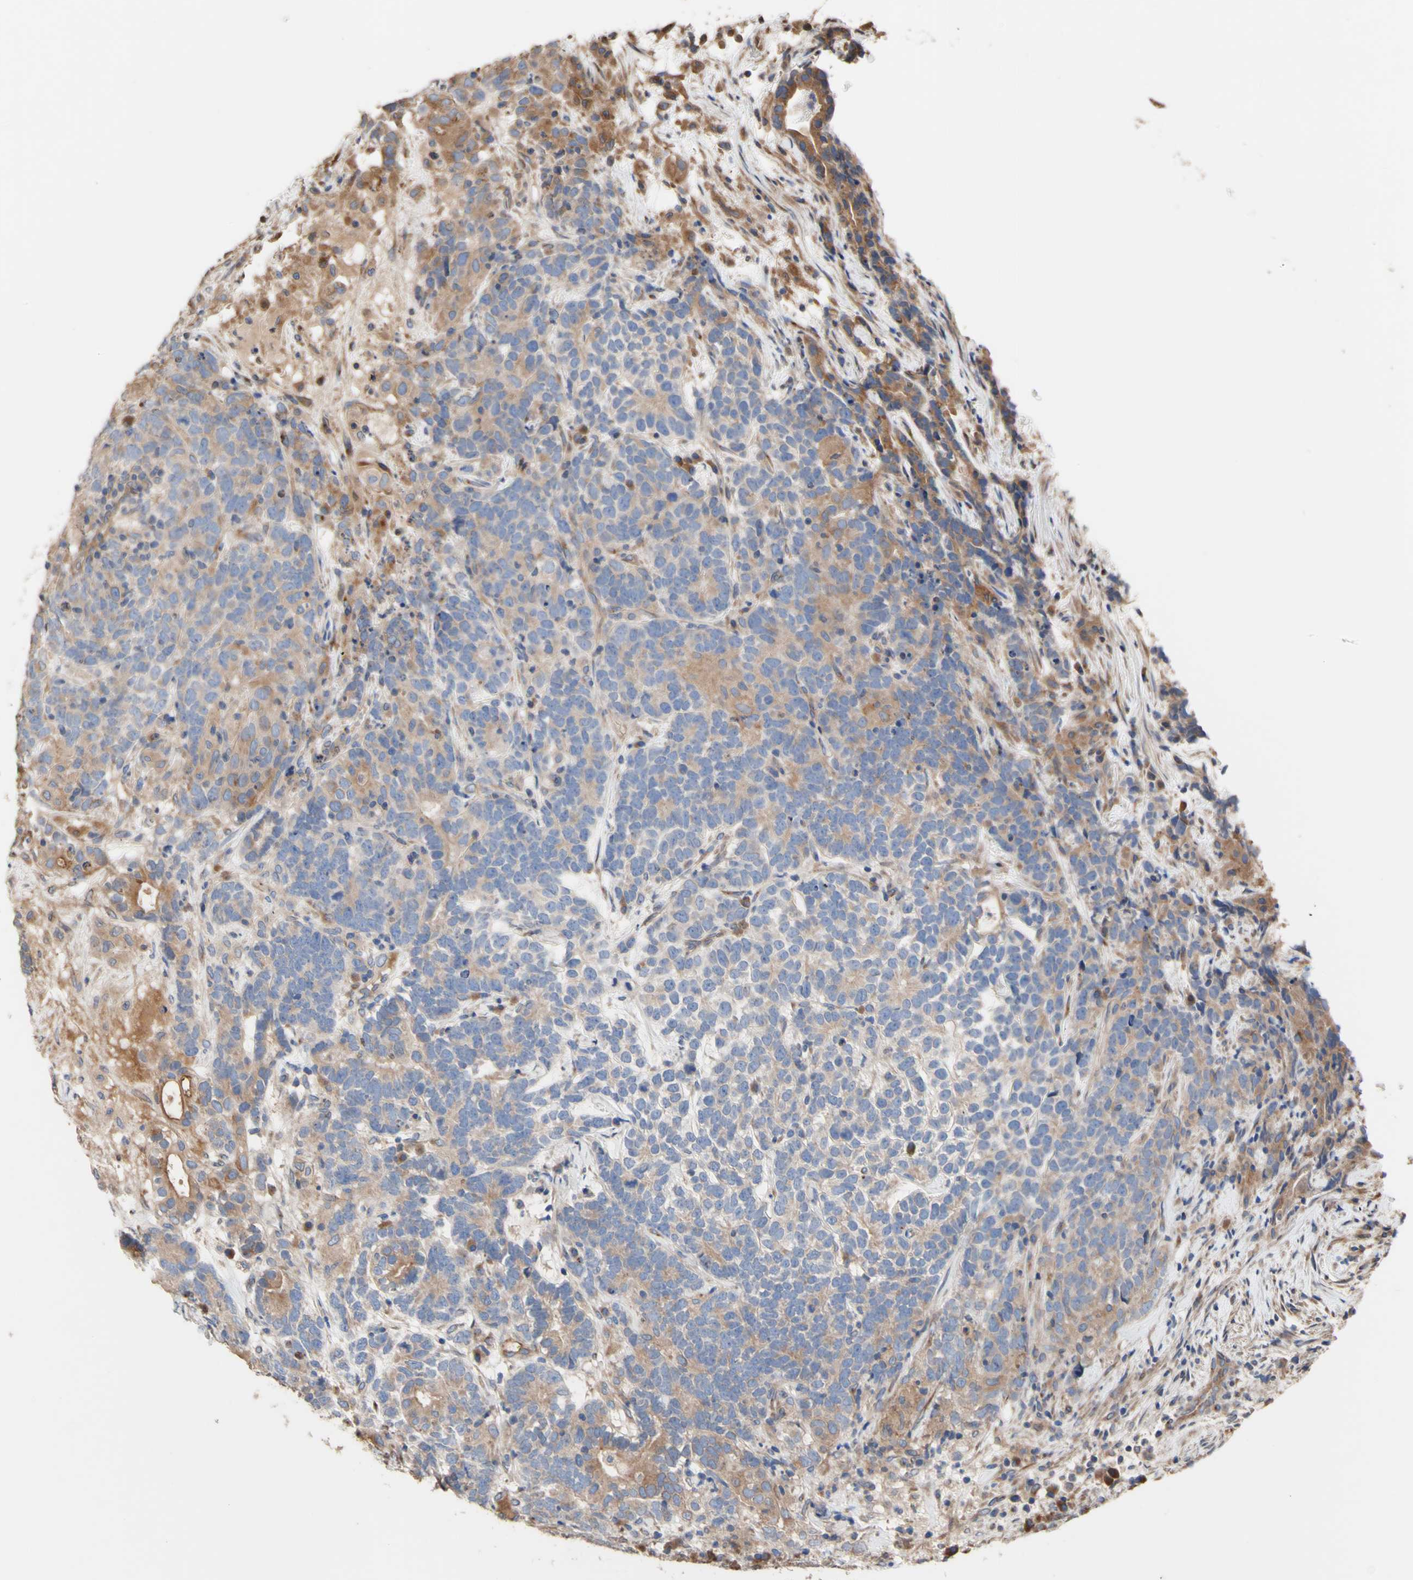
{"staining": {"intensity": "moderate", "quantity": "25%-75%", "location": "cytoplasmic/membranous"}, "tissue": "testis cancer", "cell_type": "Tumor cells", "image_type": "cancer", "snomed": [{"axis": "morphology", "description": "Carcinoma, Embryonal, NOS"}, {"axis": "topography", "description": "Testis"}], "caption": "Immunohistochemistry (IHC) image of human testis cancer (embryonal carcinoma) stained for a protein (brown), which exhibits medium levels of moderate cytoplasmic/membranous expression in approximately 25%-75% of tumor cells.", "gene": "NECTIN3", "patient": {"sex": "male", "age": 26}}